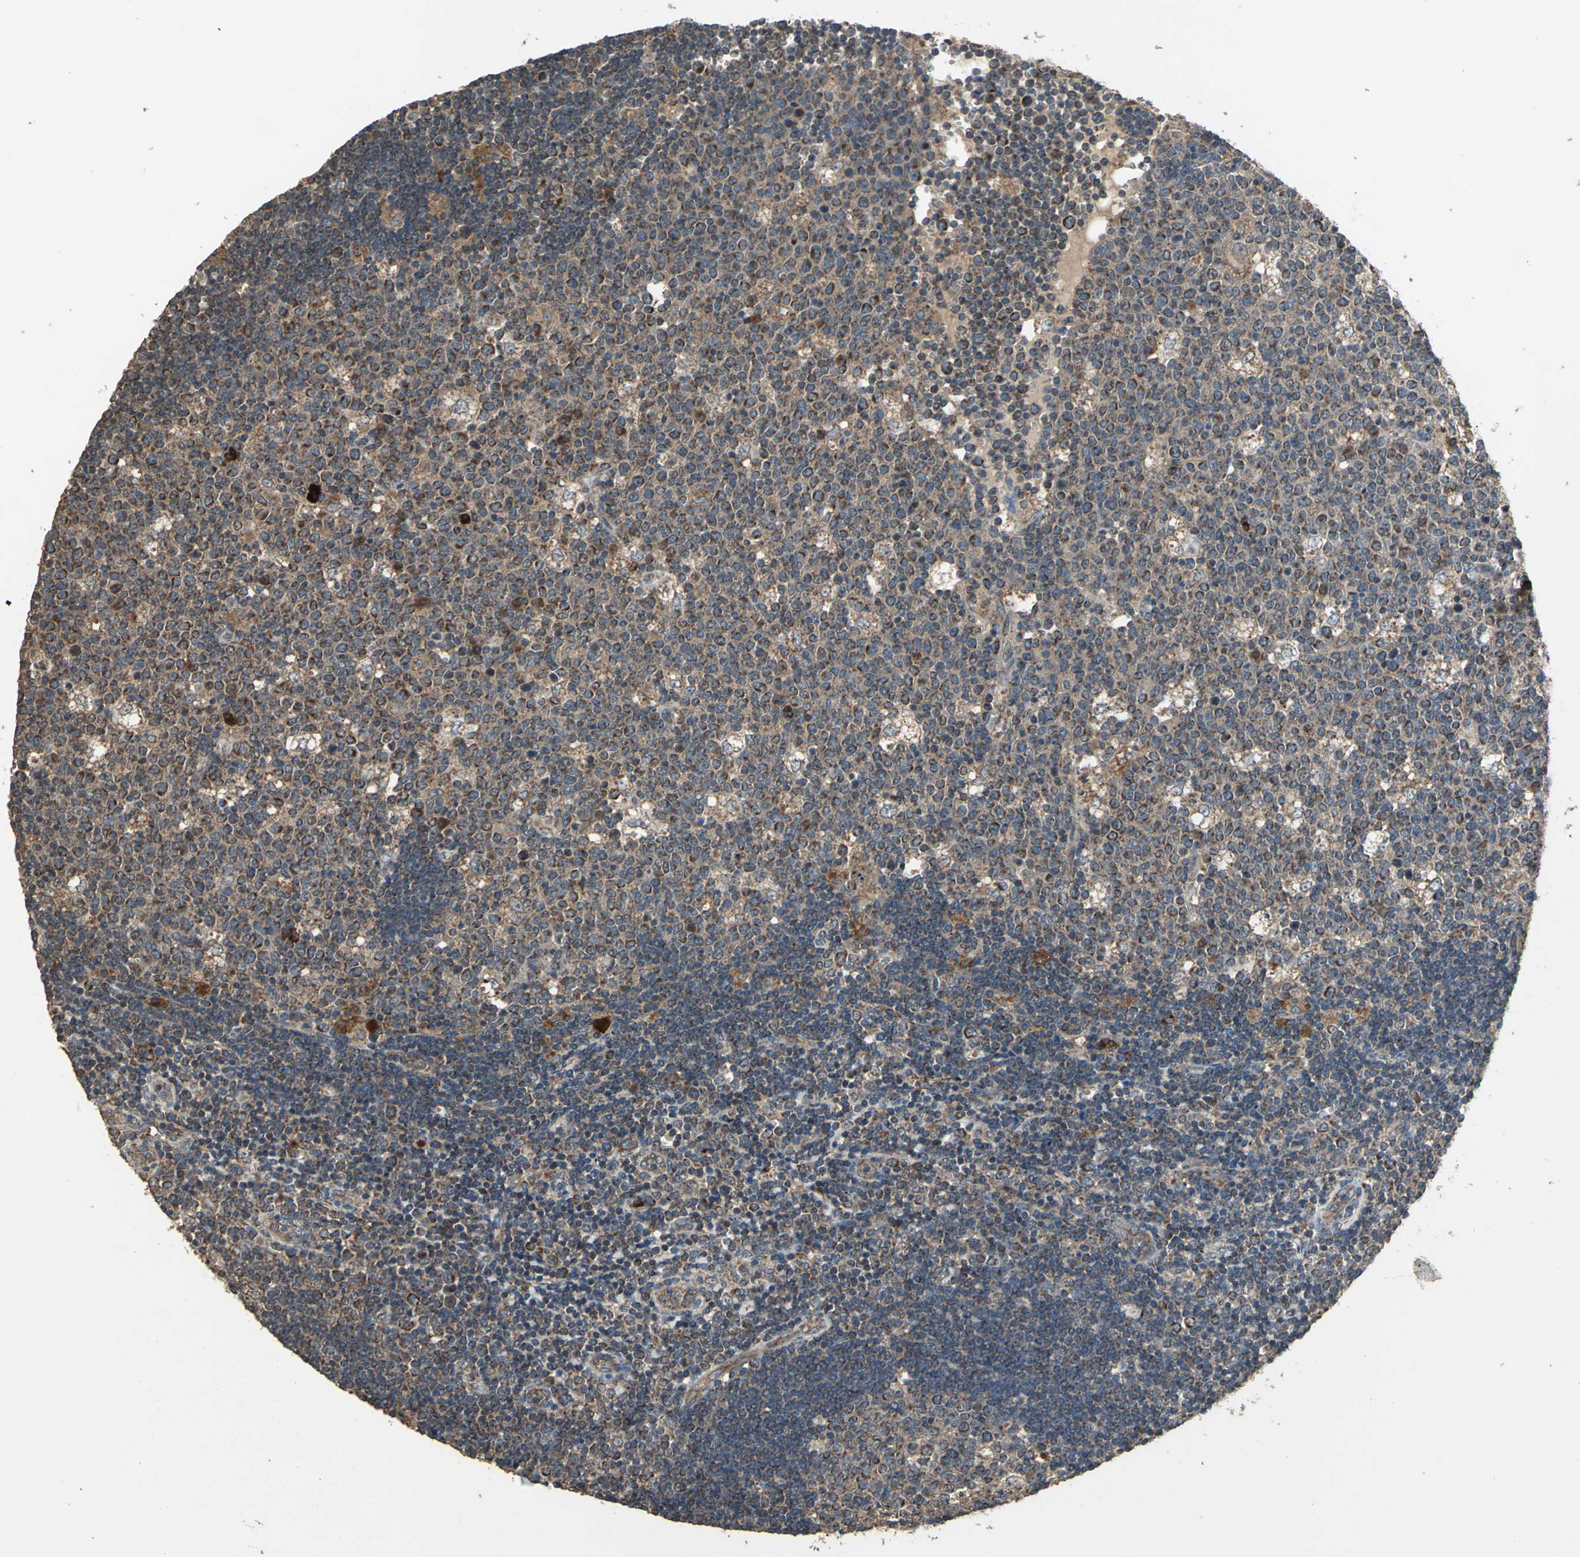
{"staining": {"intensity": "strong", "quantity": ">75%", "location": "cytoplasmic/membranous"}, "tissue": "lymph node", "cell_type": "Germinal center cells", "image_type": "normal", "snomed": [{"axis": "morphology", "description": "Normal tissue, NOS"}, {"axis": "topography", "description": "Lymph node"}, {"axis": "topography", "description": "Salivary gland"}], "caption": "Lymph node stained for a protein (brown) demonstrates strong cytoplasmic/membranous positive staining in about >75% of germinal center cells.", "gene": "POLRMT", "patient": {"sex": "male", "age": 8}}